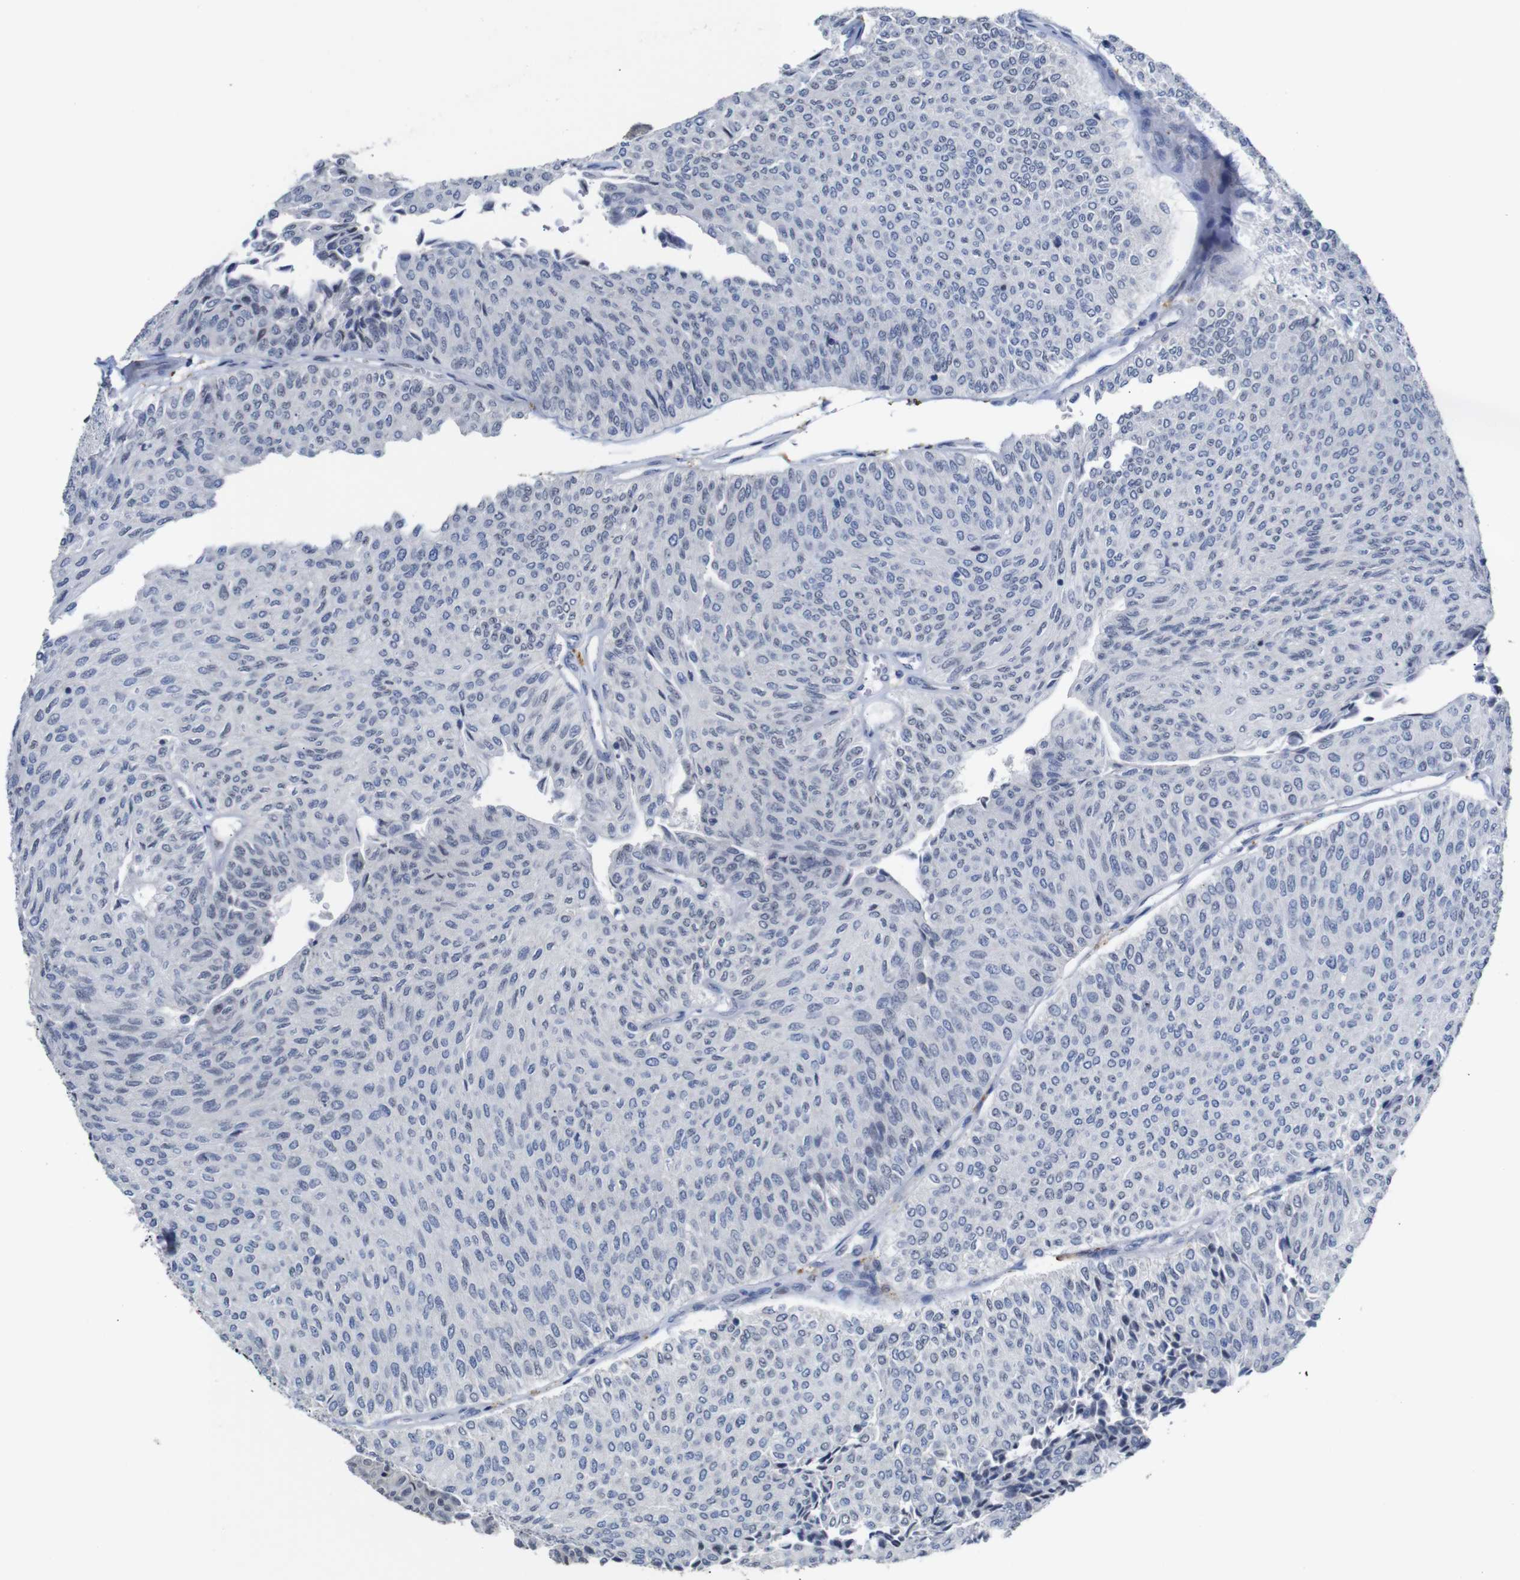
{"staining": {"intensity": "negative", "quantity": "none", "location": "none"}, "tissue": "urothelial cancer", "cell_type": "Tumor cells", "image_type": "cancer", "snomed": [{"axis": "morphology", "description": "Urothelial carcinoma, Low grade"}, {"axis": "topography", "description": "Urinary bladder"}], "caption": "Tumor cells show no significant protein positivity in urothelial carcinoma (low-grade).", "gene": "TCEAL9", "patient": {"sex": "male", "age": 78}}